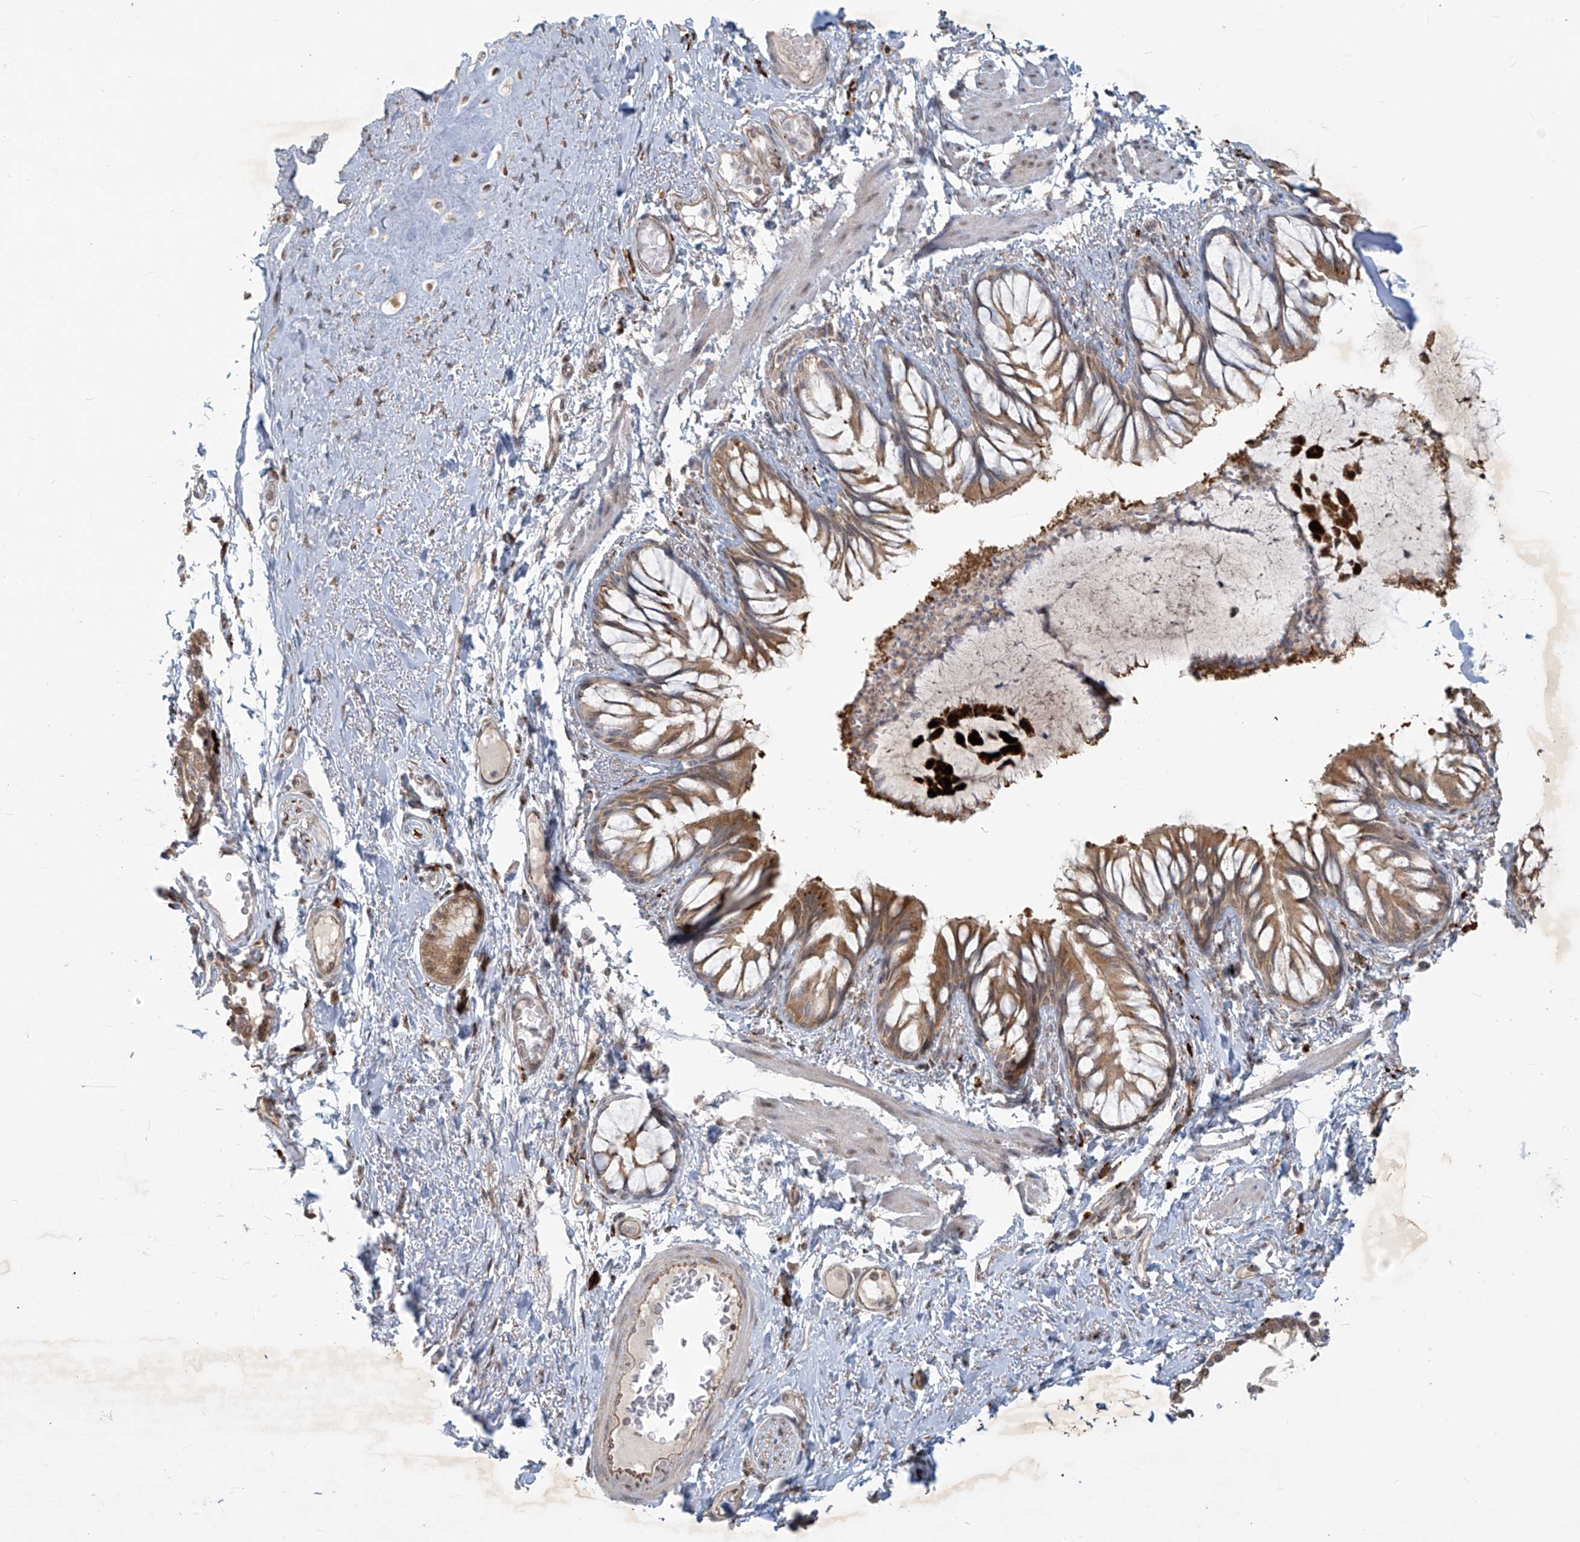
{"staining": {"intensity": "moderate", "quantity": ">75%", "location": "cytoplasmic/membranous"}, "tissue": "bronchus", "cell_type": "Respiratory epithelial cells", "image_type": "normal", "snomed": [{"axis": "morphology", "description": "Normal tissue, NOS"}, {"axis": "topography", "description": "Cartilage tissue"}, {"axis": "topography", "description": "Bronchus"}, {"axis": "topography", "description": "Lung"}], "caption": "DAB immunohistochemical staining of unremarkable human bronchus exhibits moderate cytoplasmic/membranous protein staining in about >75% of respiratory epithelial cells. (brown staining indicates protein expression, while blue staining denotes nuclei).", "gene": "PLEKHM3", "patient": {"sex": "female", "age": 49}}